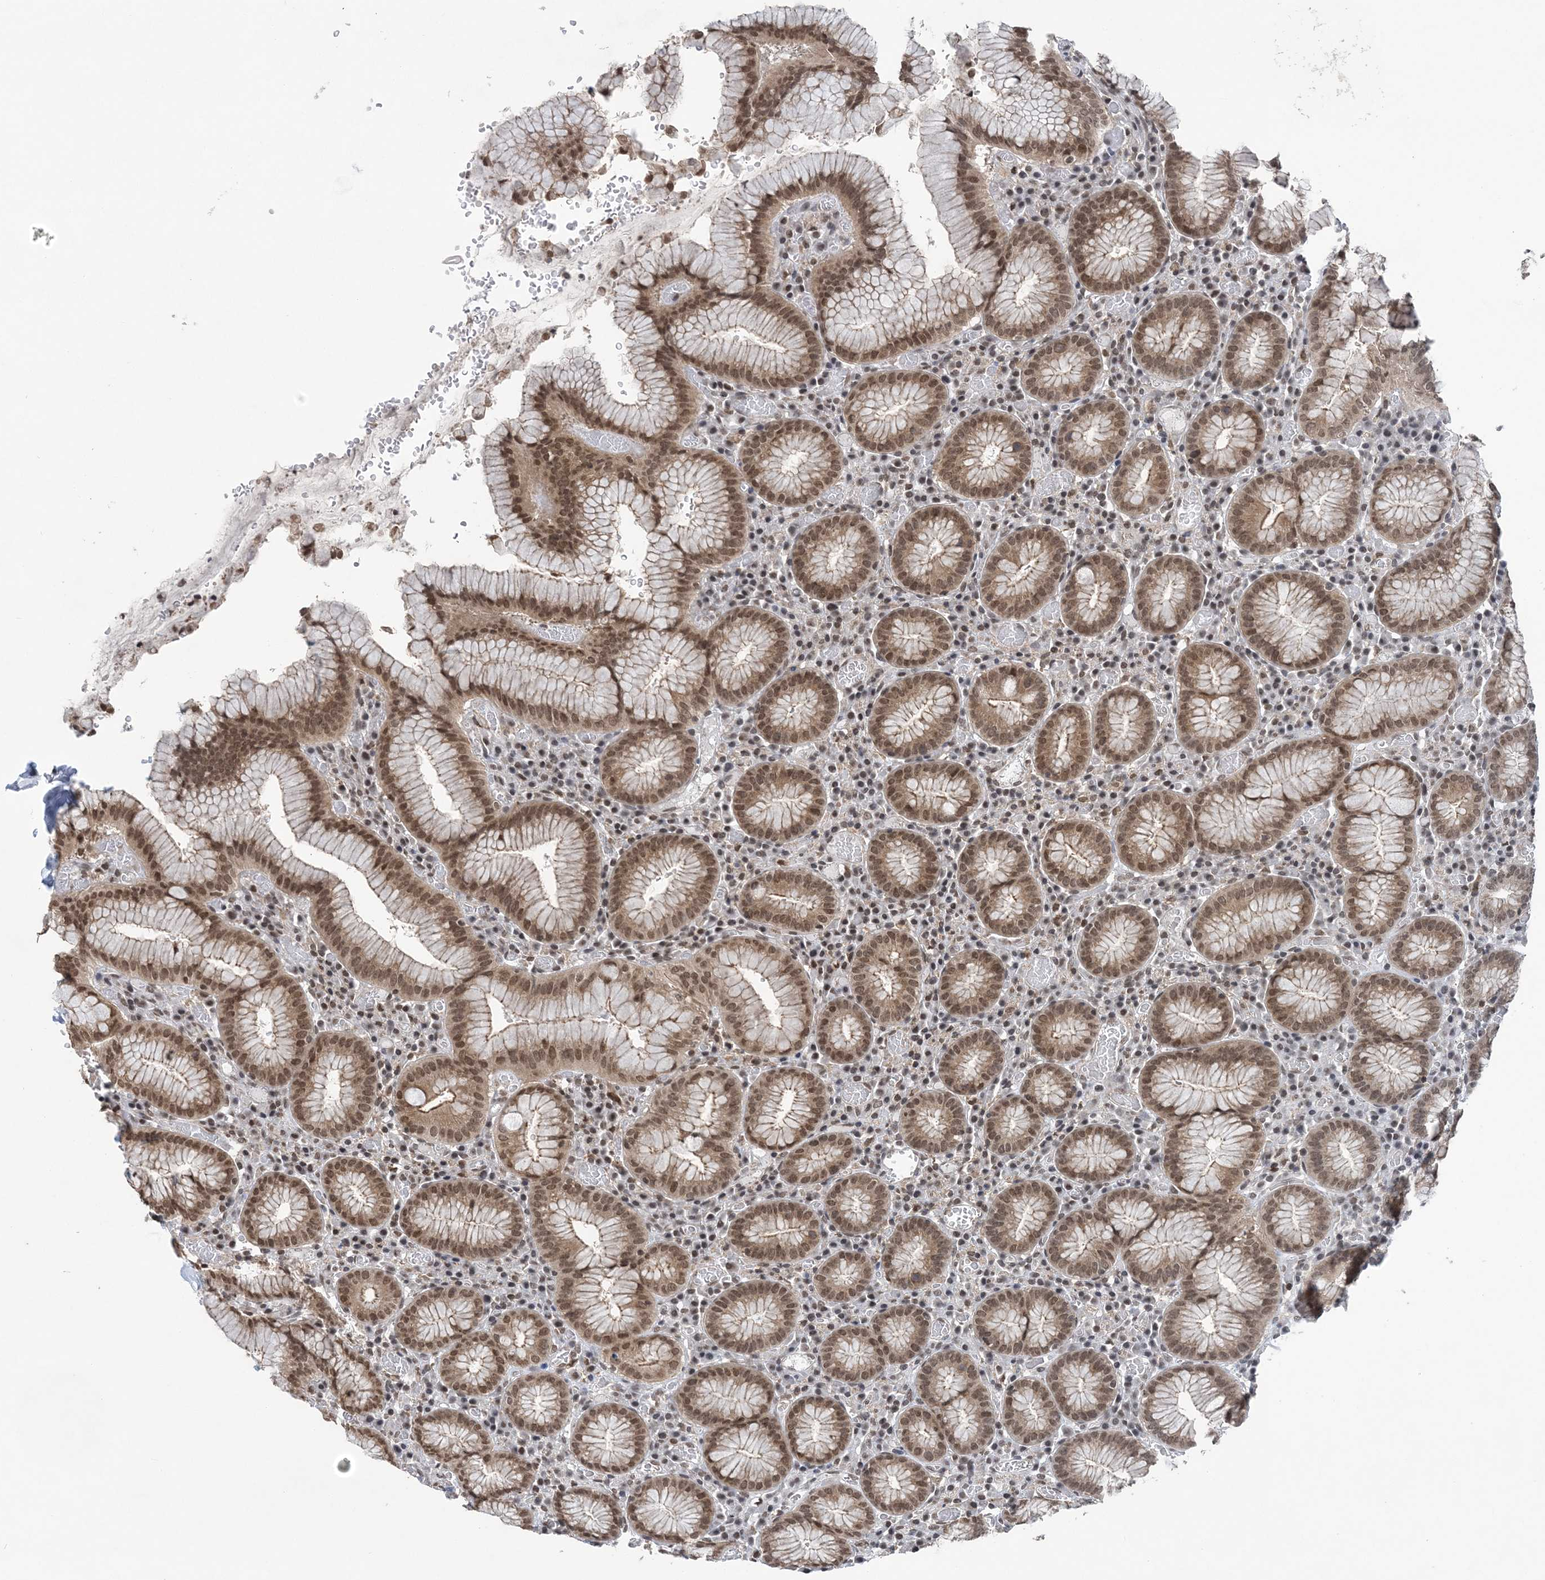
{"staining": {"intensity": "moderate", "quantity": ">75%", "location": "nuclear"}, "tissue": "stomach", "cell_type": "Glandular cells", "image_type": "normal", "snomed": [{"axis": "morphology", "description": "Normal tissue, NOS"}, {"axis": "topography", "description": "Stomach"}], "caption": "A brown stain labels moderate nuclear staining of a protein in glandular cells of normal stomach.", "gene": "CCDC152", "patient": {"sex": "male", "age": 55}}